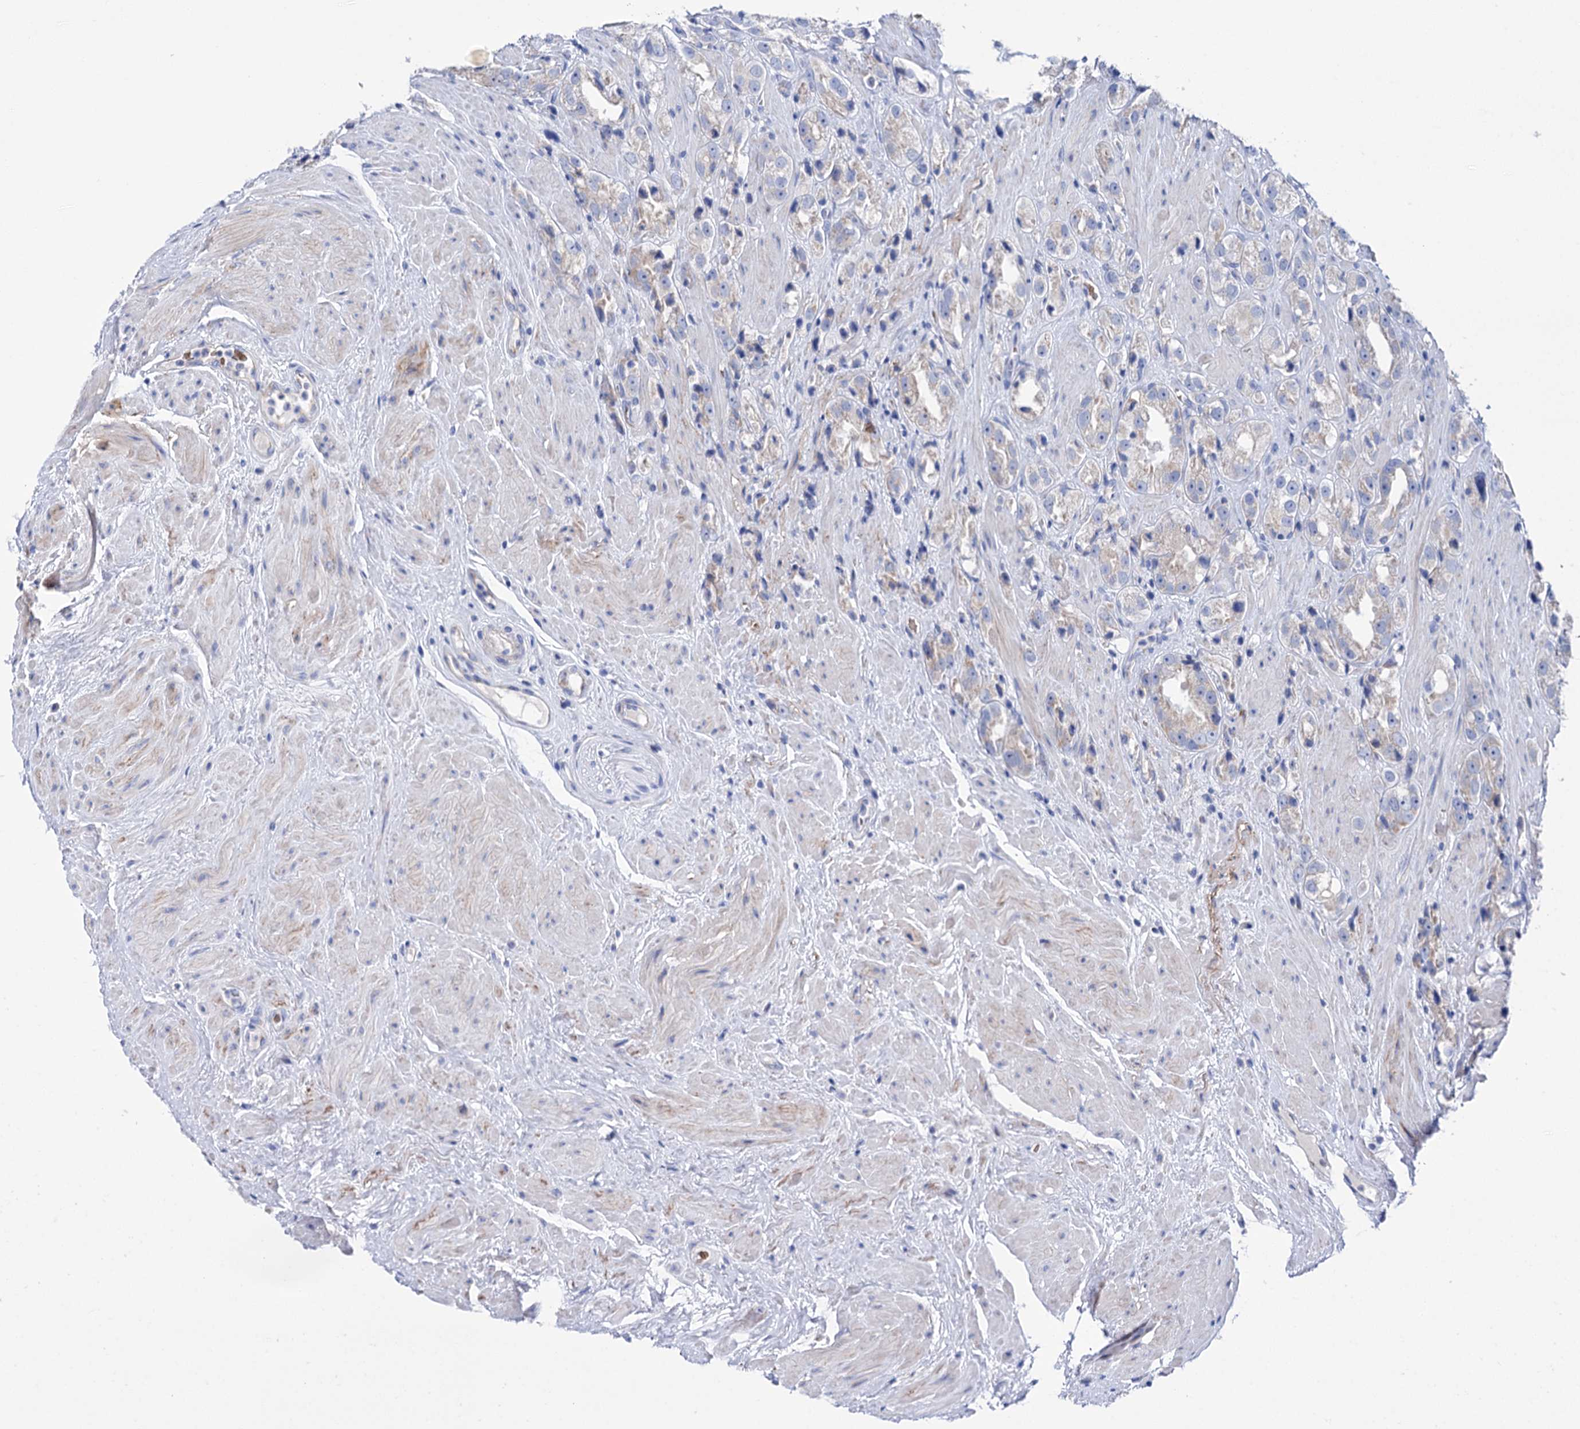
{"staining": {"intensity": "negative", "quantity": "none", "location": "none"}, "tissue": "prostate cancer", "cell_type": "Tumor cells", "image_type": "cancer", "snomed": [{"axis": "morphology", "description": "Adenocarcinoma, NOS"}, {"axis": "topography", "description": "Prostate"}], "caption": "An IHC image of prostate adenocarcinoma is shown. There is no staining in tumor cells of prostate adenocarcinoma.", "gene": "YARS2", "patient": {"sex": "male", "age": 79}}